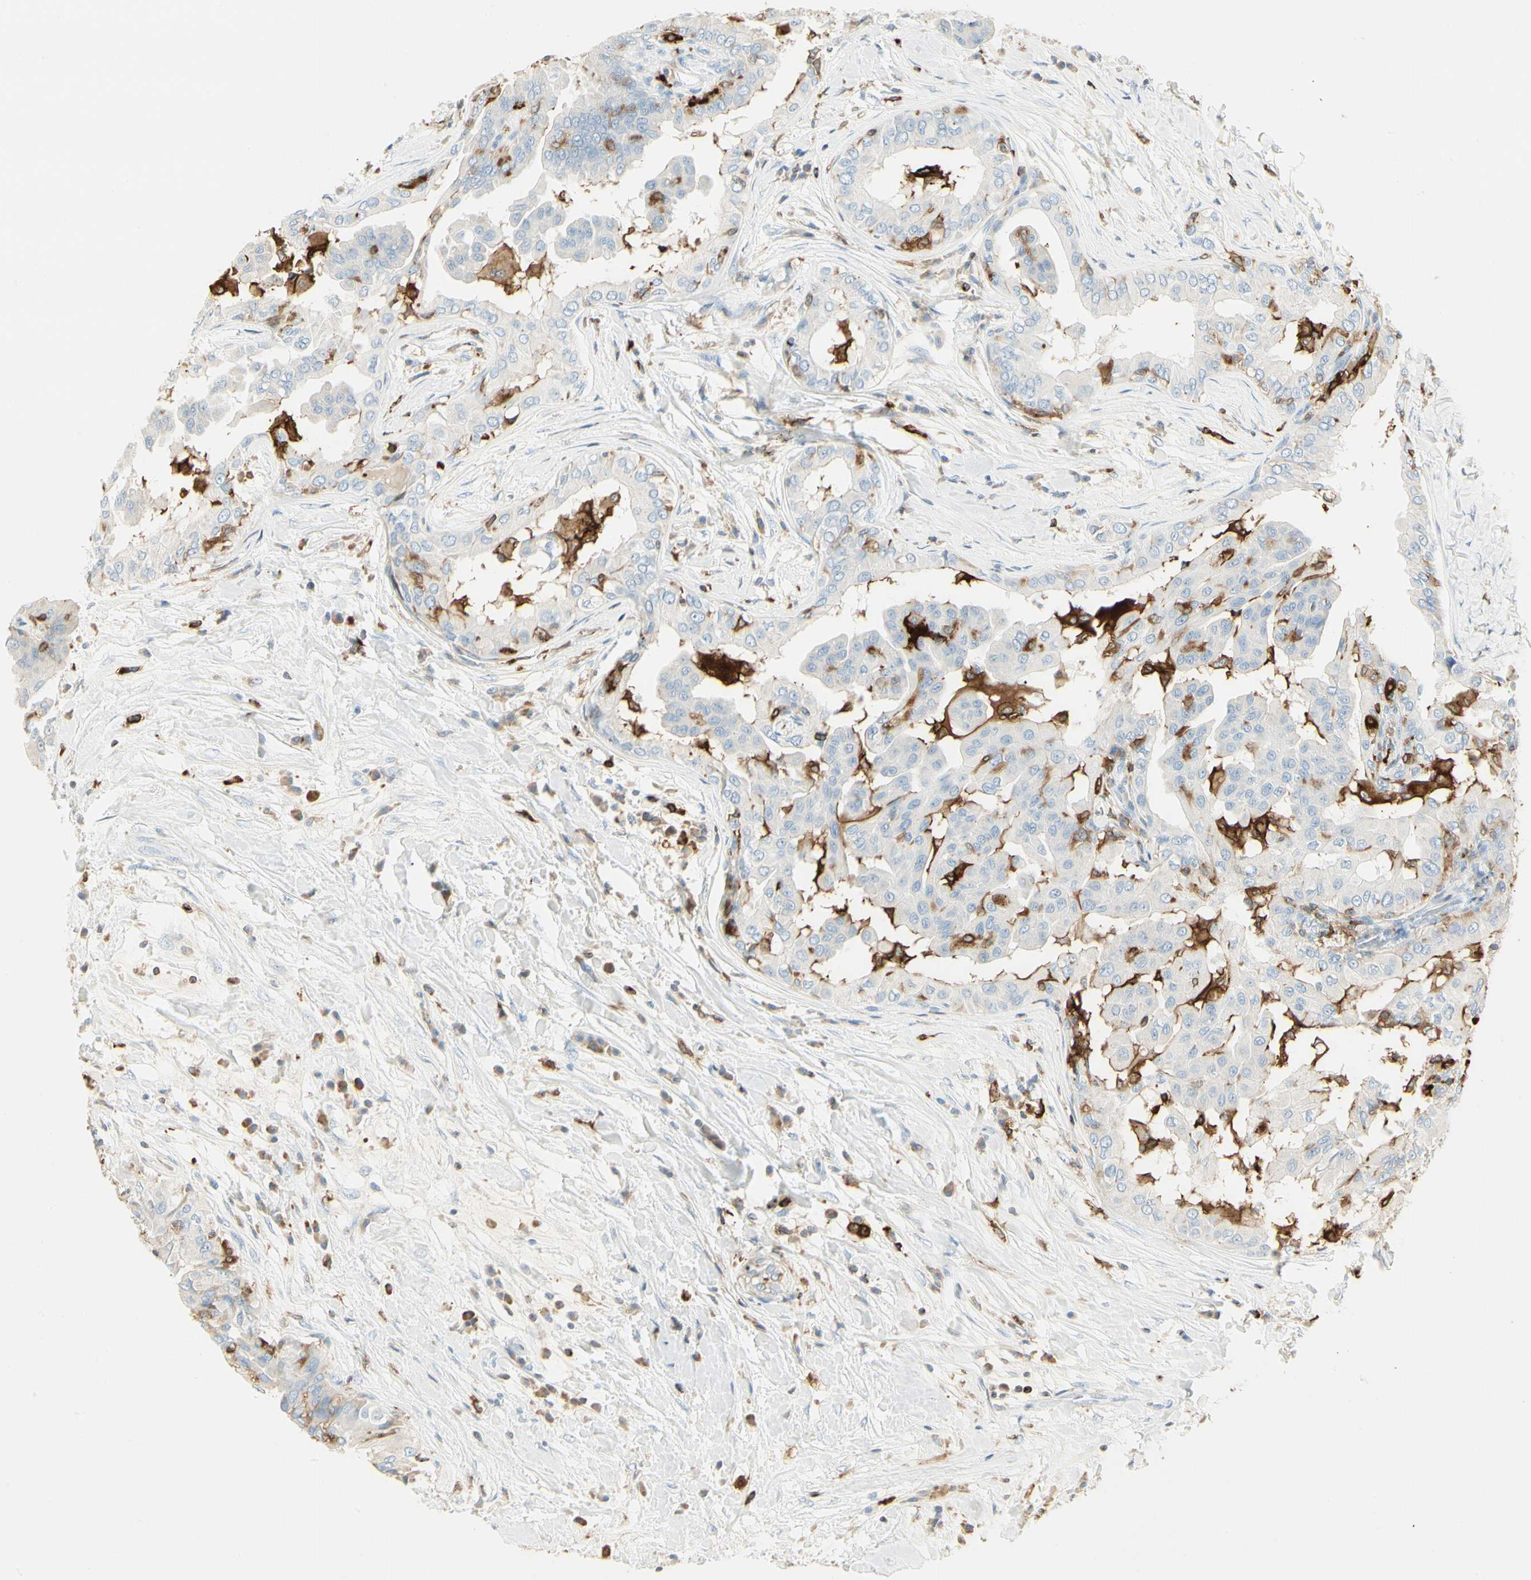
{"staining": {"intensity": "negative", "quantity": "none", "location": "none"}, "tissue": "thyroid cancer", "cell_type": "Tumor cells", "image_type": "cancer", "snomed": [{"axis": "morphology", "description": "Papillary adenocarcinoma, NOS"}, {"axis": "topography", "description": "Thyroid gland"}], "caption": "This is an IHC micrograph of thyroid papillary adenocarcinoma. There is no staining in tumor cells.", "gene": "ITGB2", "patient": {"sex": "male", "age": 33}}